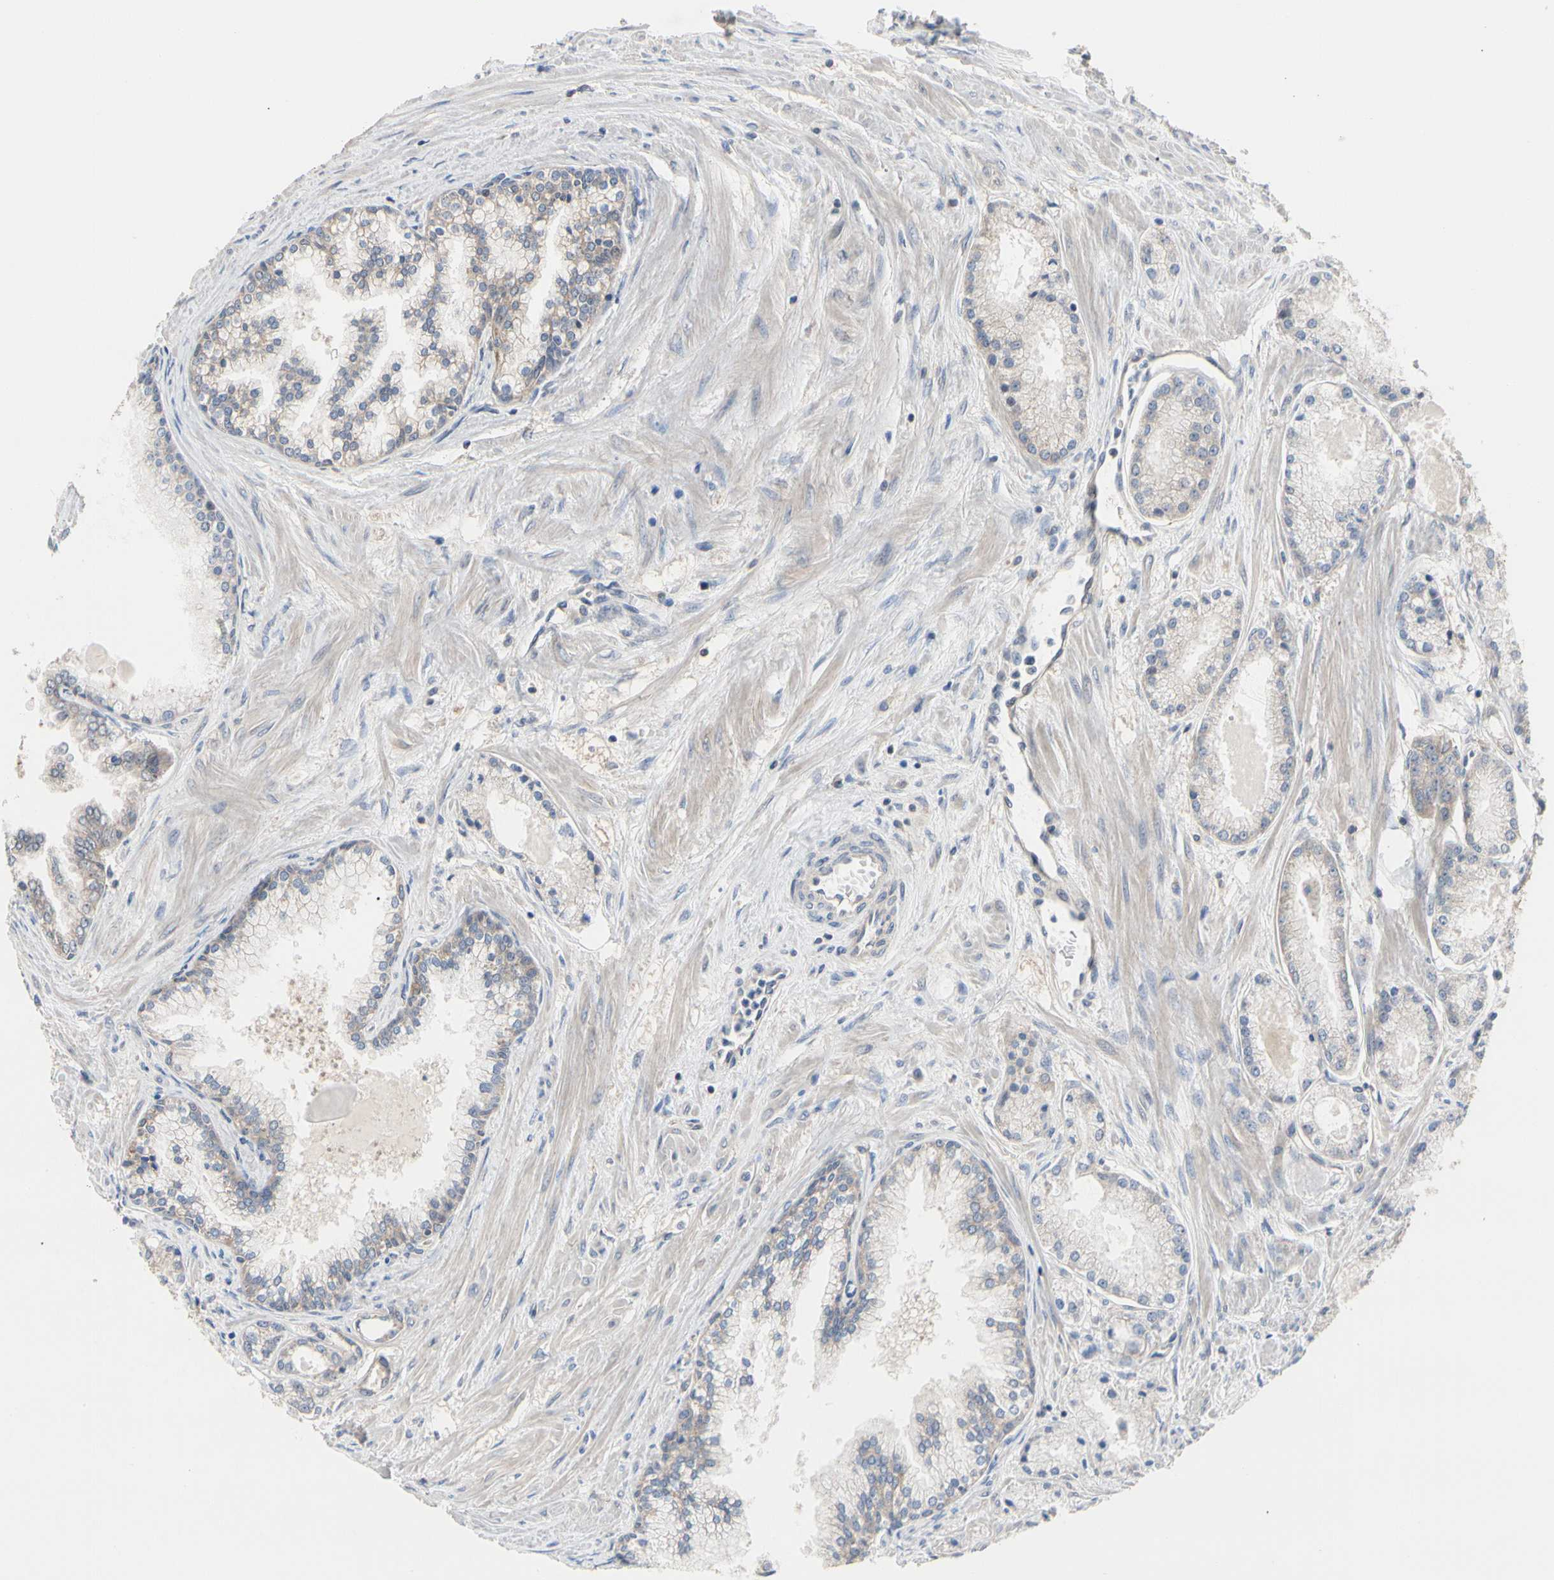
{"staining": {"intensity": "weak", "quantity": "25%-75%", "location": "cytoplasmic/membranous"}, "tissue": "prostate cancer", "cell_type": "Tumor cells", "image_type": "cancer", "snomed": [{"axis": "morphology", "description": "Adenocarcinoma, High grade"}, {"axis": "topography", "description": "Prostate"}], "caption": "Immunohistochemistry staining of prostate adenocarcinoma (high-grade), which shows low levels of weak cytoplasmic/membranous expression in about 25%-75% of tumor cells indicating weak cytoplasmic/membranous protein expression. The staining was performed using DAB (3,3'-diaminobenzidine) (brown) for protein detection and nuclei were counterstained in hematoxylin (blue).", "gene": "DPP8", "patient": {"sex": "male", "age": 61}}